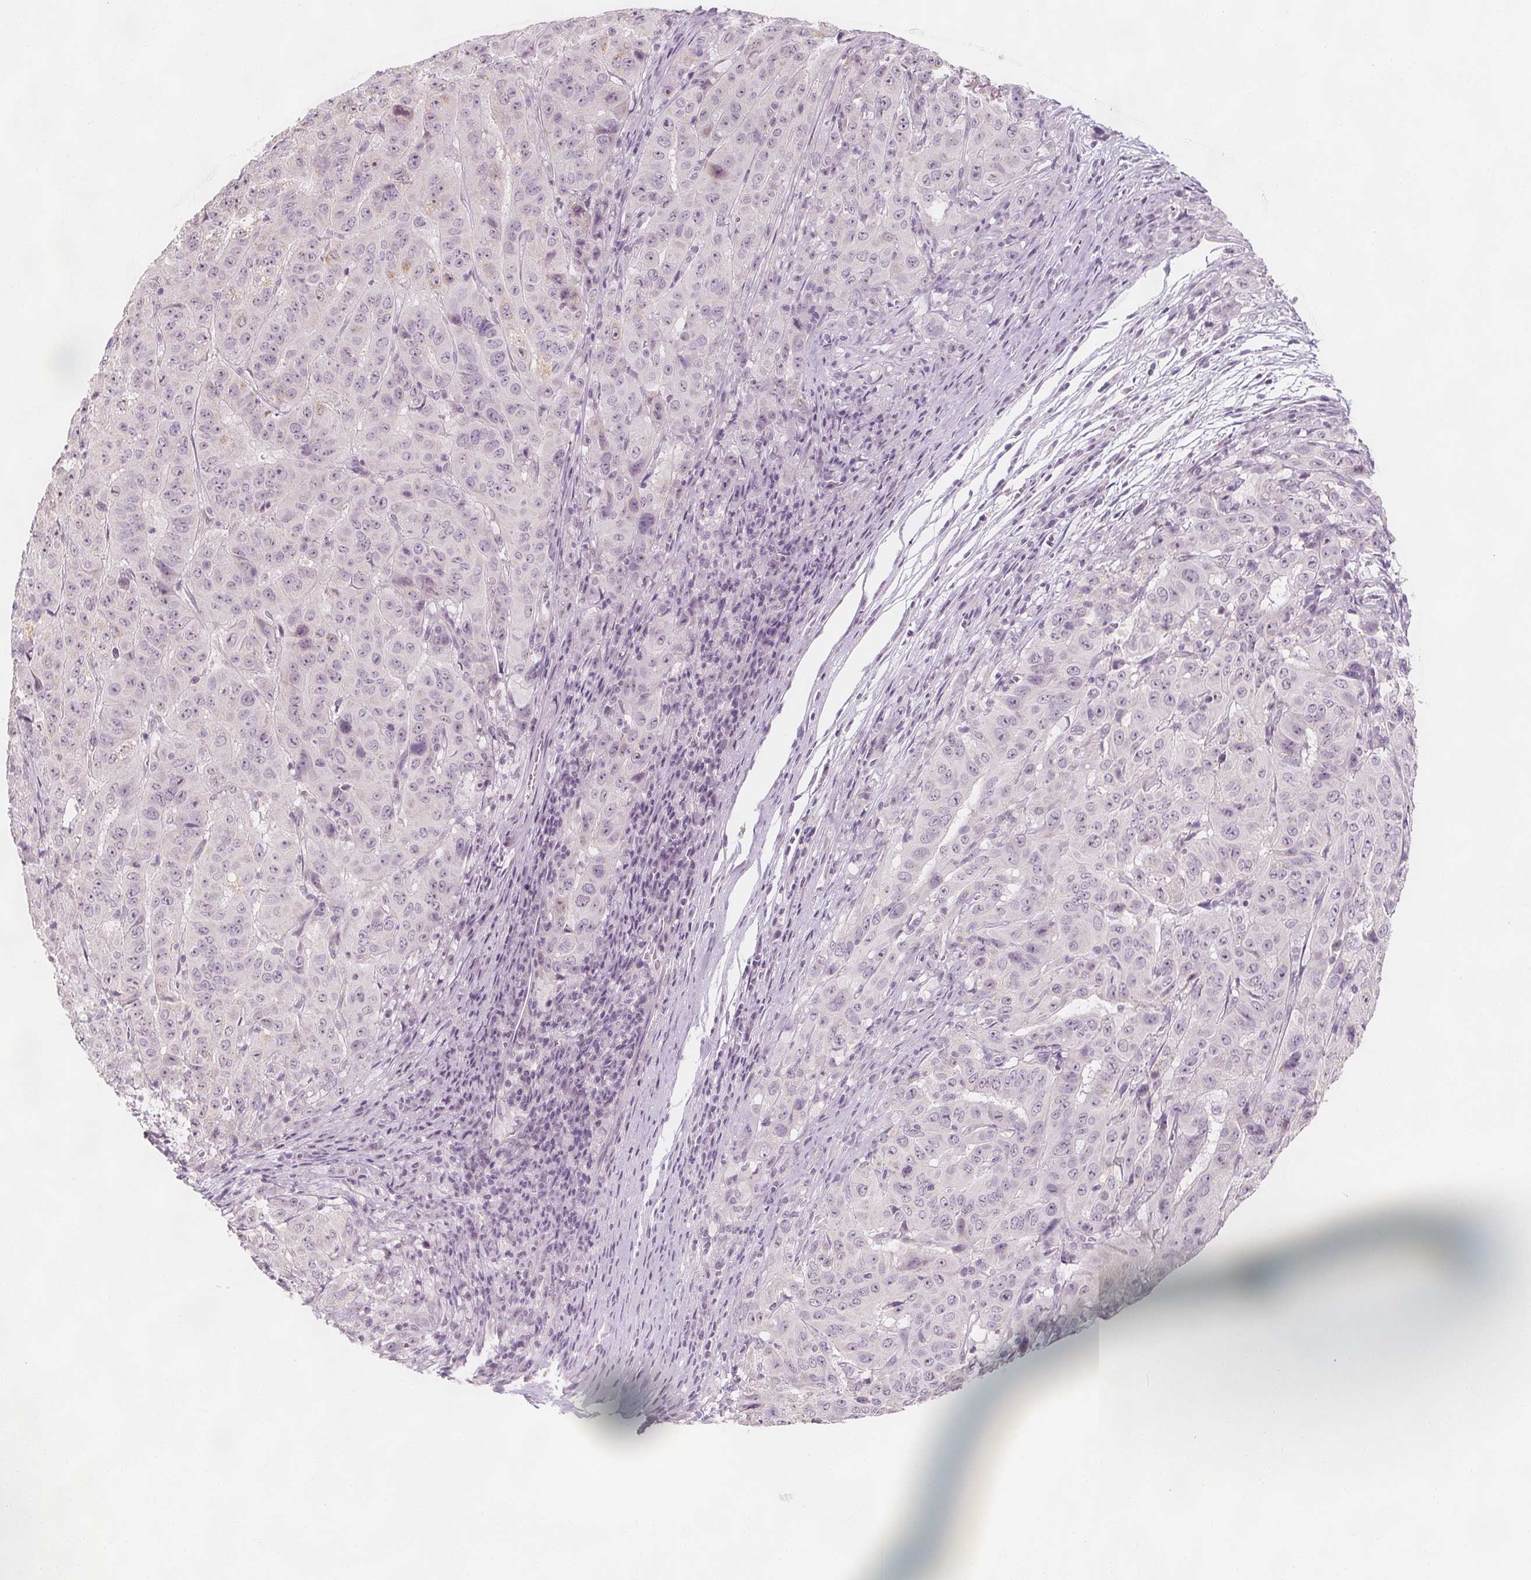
{"staining": {"intensity": "negative", "quantity": "none", "location": "none"}, "tissue": "pancreatic cancer", "cell_type": "Tumor cells", "image_type": "cancer", "snomed": [{"axis": "morphology", "description": "Adenocarcinoma, NOS"}, {"axis": "topography", "description": "Pancreas"}], "caption": "Adenocarcinoma (pancreatic) was stained to show a protein in brown. There is no significant expression in tumor cells.", "gene": "C1orf167", "patient": {"sex": "male", "age": 63}}